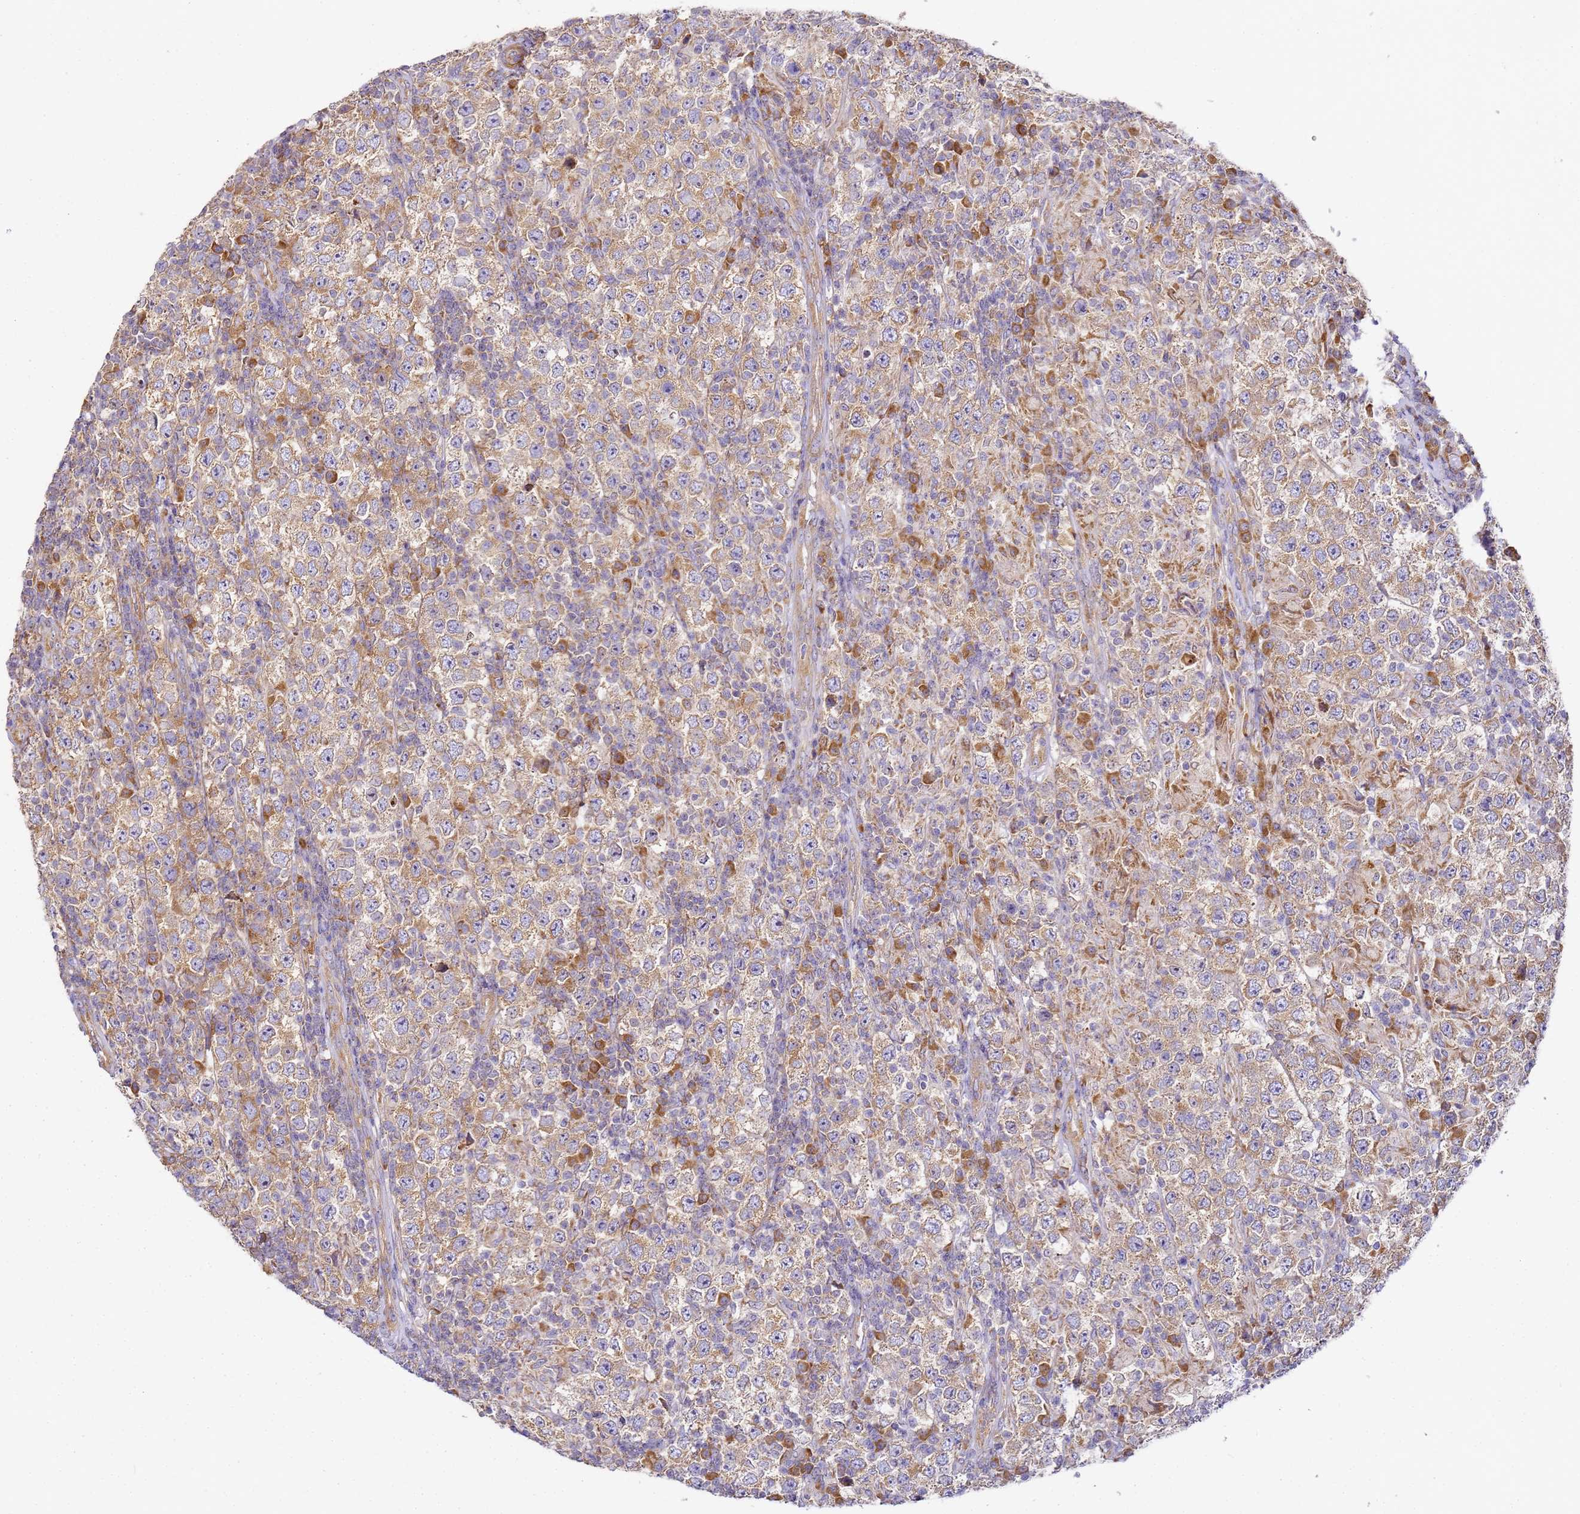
{"staining": {"intensity": "moderate", "quantity": "25%-75%", "location": "cytoplasmic/membranous"}, "tissue": "testis cancer", "cell_type": "Tumor cells", "image_type": "cancer", "snomed": [{"axis": "morphology", "description": "Normal tissue, NOS"}, {"axis": "morphology", "description": "Urothelial carcinoma, High grade"}, {"axis": "morphology", "description": "Seminoma, NOS"}, {"axis": "morphology", "description": "Carcinoma, Embryonal, NOS"}, {"axis": "topography", "description": "Urinary bladder"}, {"axis": "topography", "description": "Testis"}], "caption": "Moderate cytoplasmic/membranous staining is identified in about 25%-75% of tumor cells in testis embryonal carcinoma.", "gene": "RPL13A", "patient": {"sex": "male", "age": 41}}